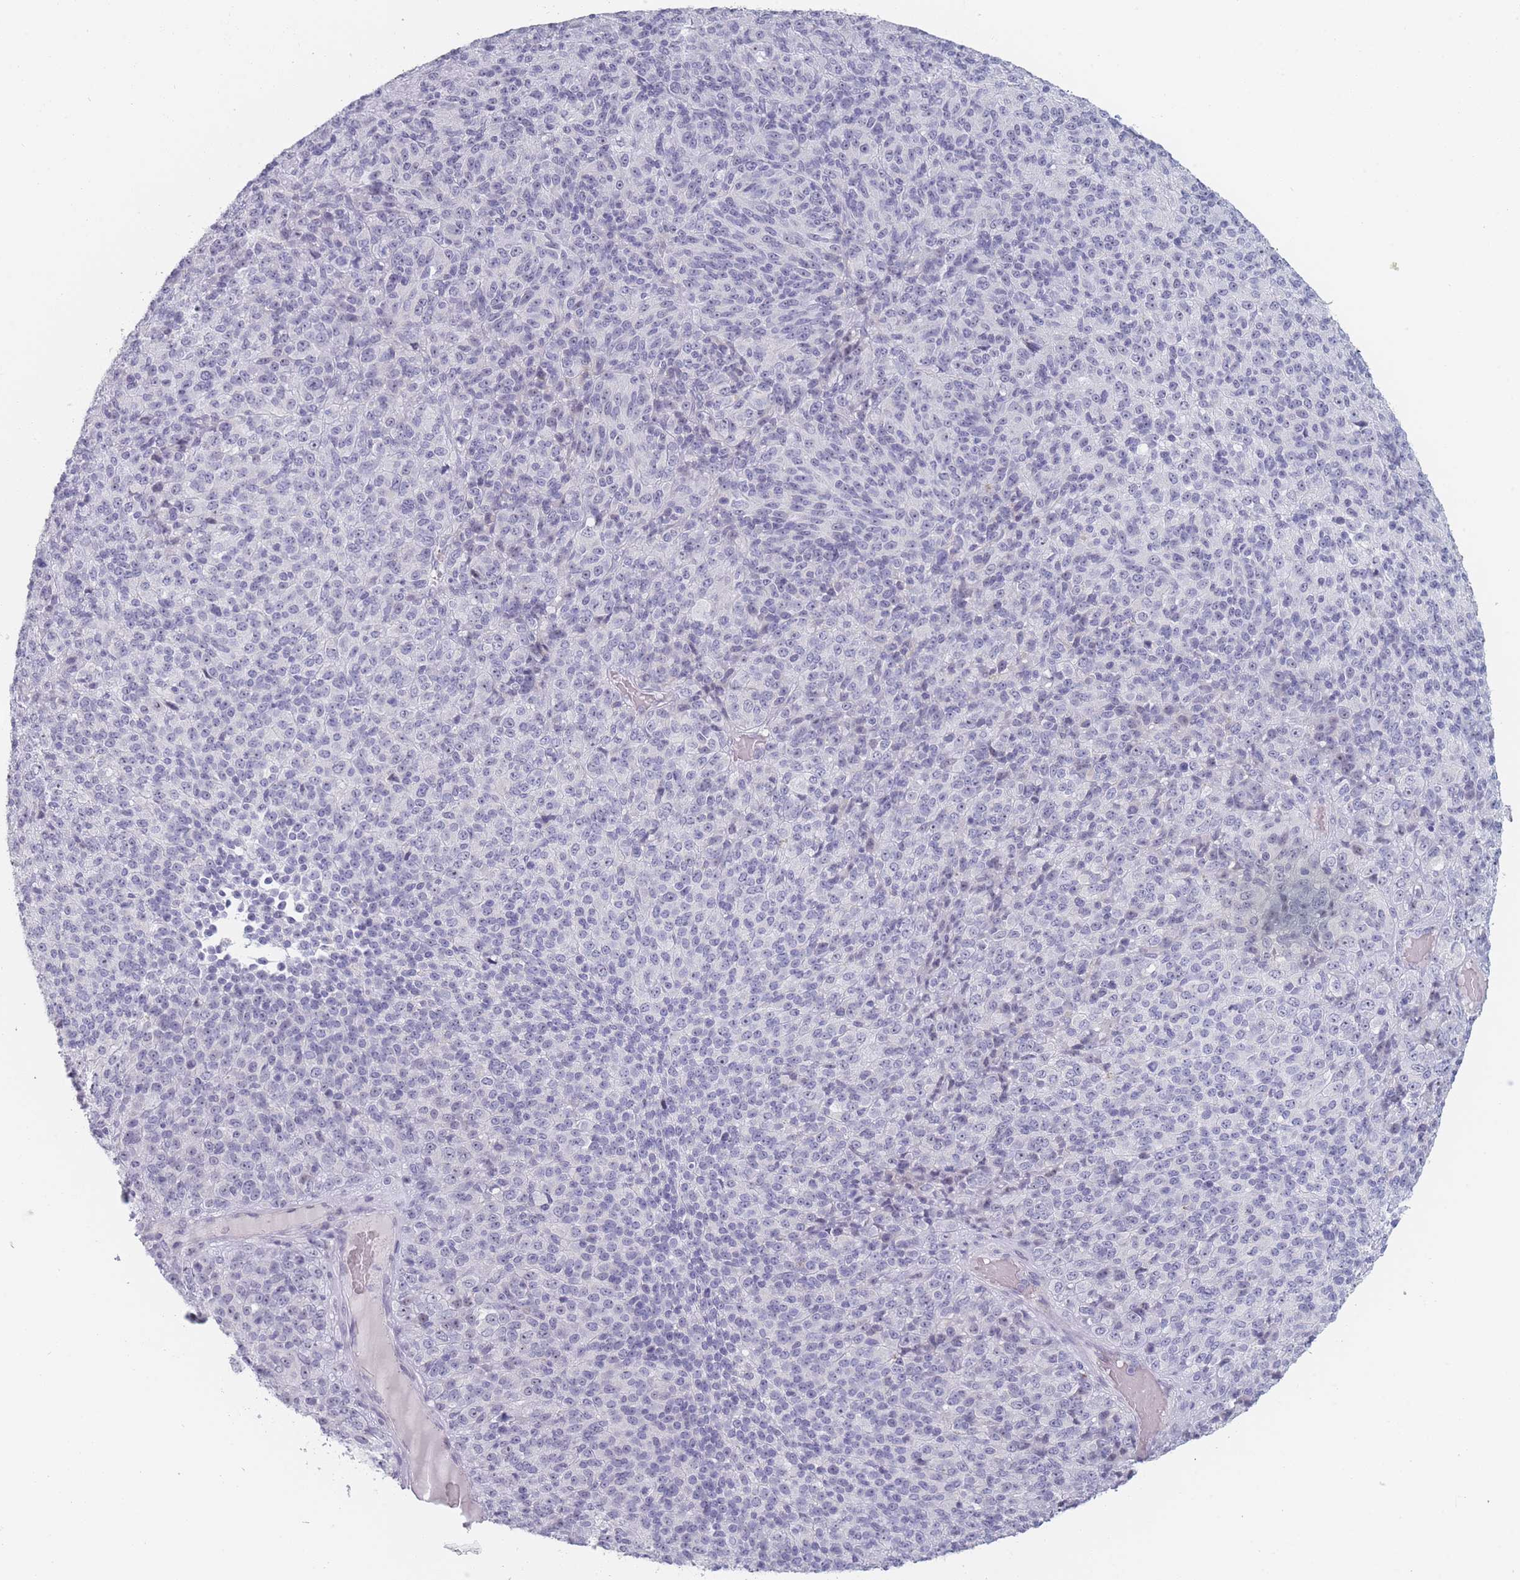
{"staining": {"intensity": "negative", "quantity": "none", "location": "none"}, "tissue": "melanoma", "cell_type": "Tumor cells", "image_type": "cancer", "snomed": [{"axis": "morphology", "description": "Malignant melanoma, Metastatic site"}, {"axis": "topography", "description": "Brain"}], "caption": "Histopathology image shows no protein staining in tumor cells of melanoma tissue.", "gene": "ROS1", "patient": {"sex": "female", "age": 56}}